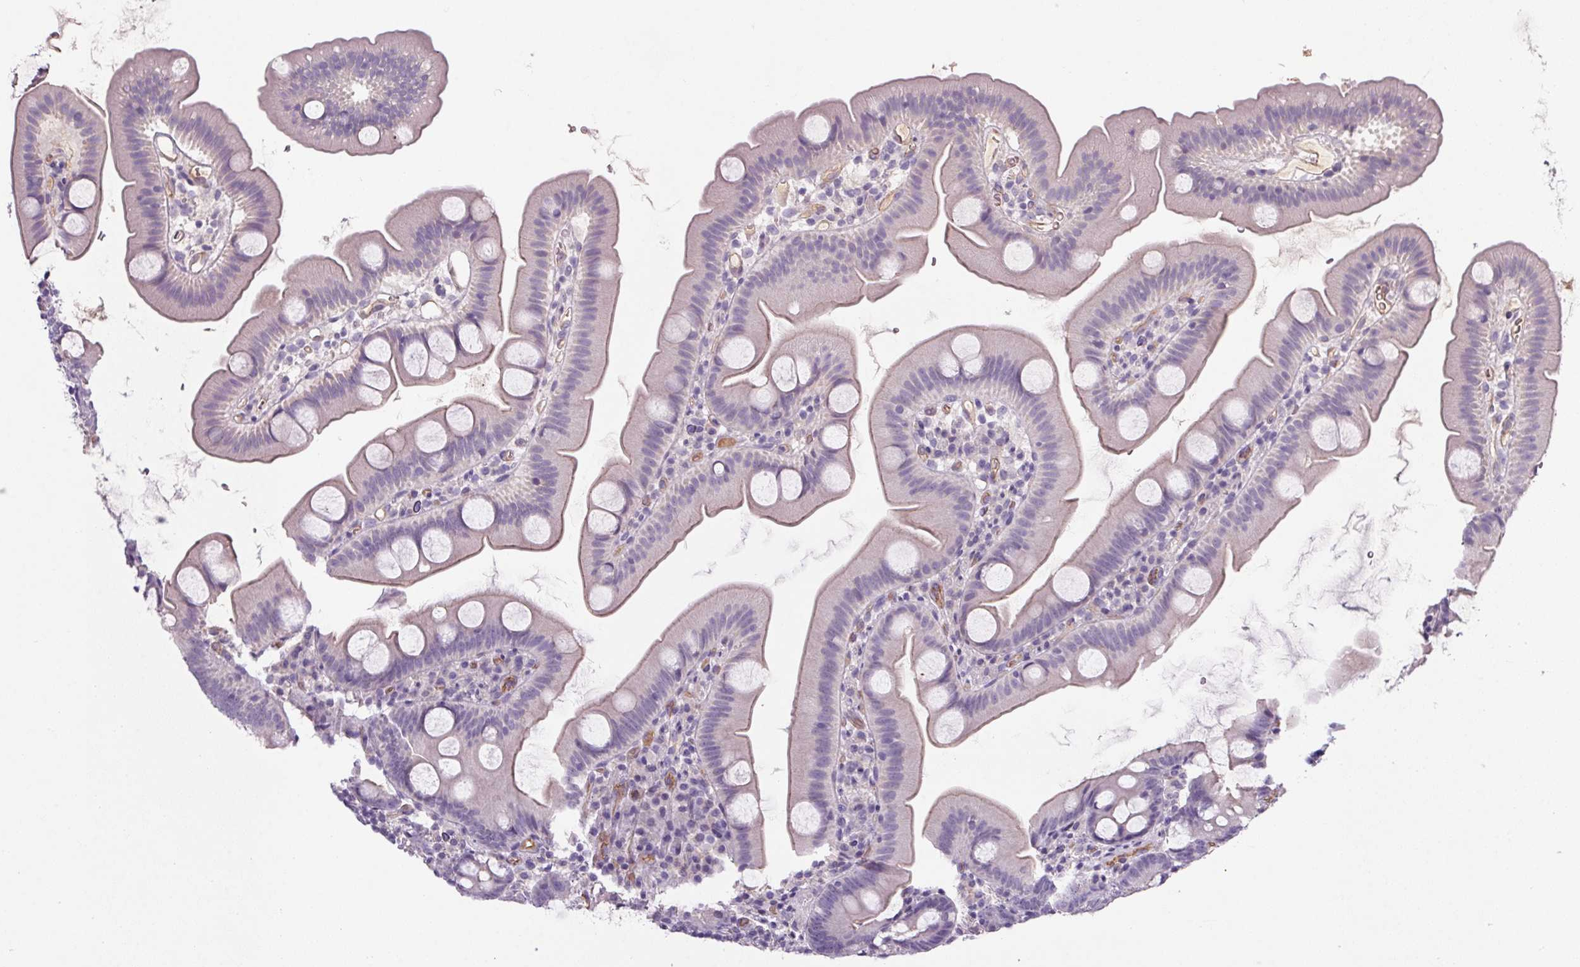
{"staining": {"intensity": "weak", "quantity": "<25%", "location": "cytoplasmic/membranous"}, "tissue": "small intestine", "cell_type": "Glandular cells", "image_type": "normal", "snomed": [{"axis": "morphology", "description": "Normal tissue, NOS"}, {"axis": "topography", "description": "Small intestine"}], "caption": "Human small intestine stained for a protein using immunohistochemistry displays no expression in glandular cells.", "gene": "APOC4", "patient": {"sex": "female", "age": 68}}